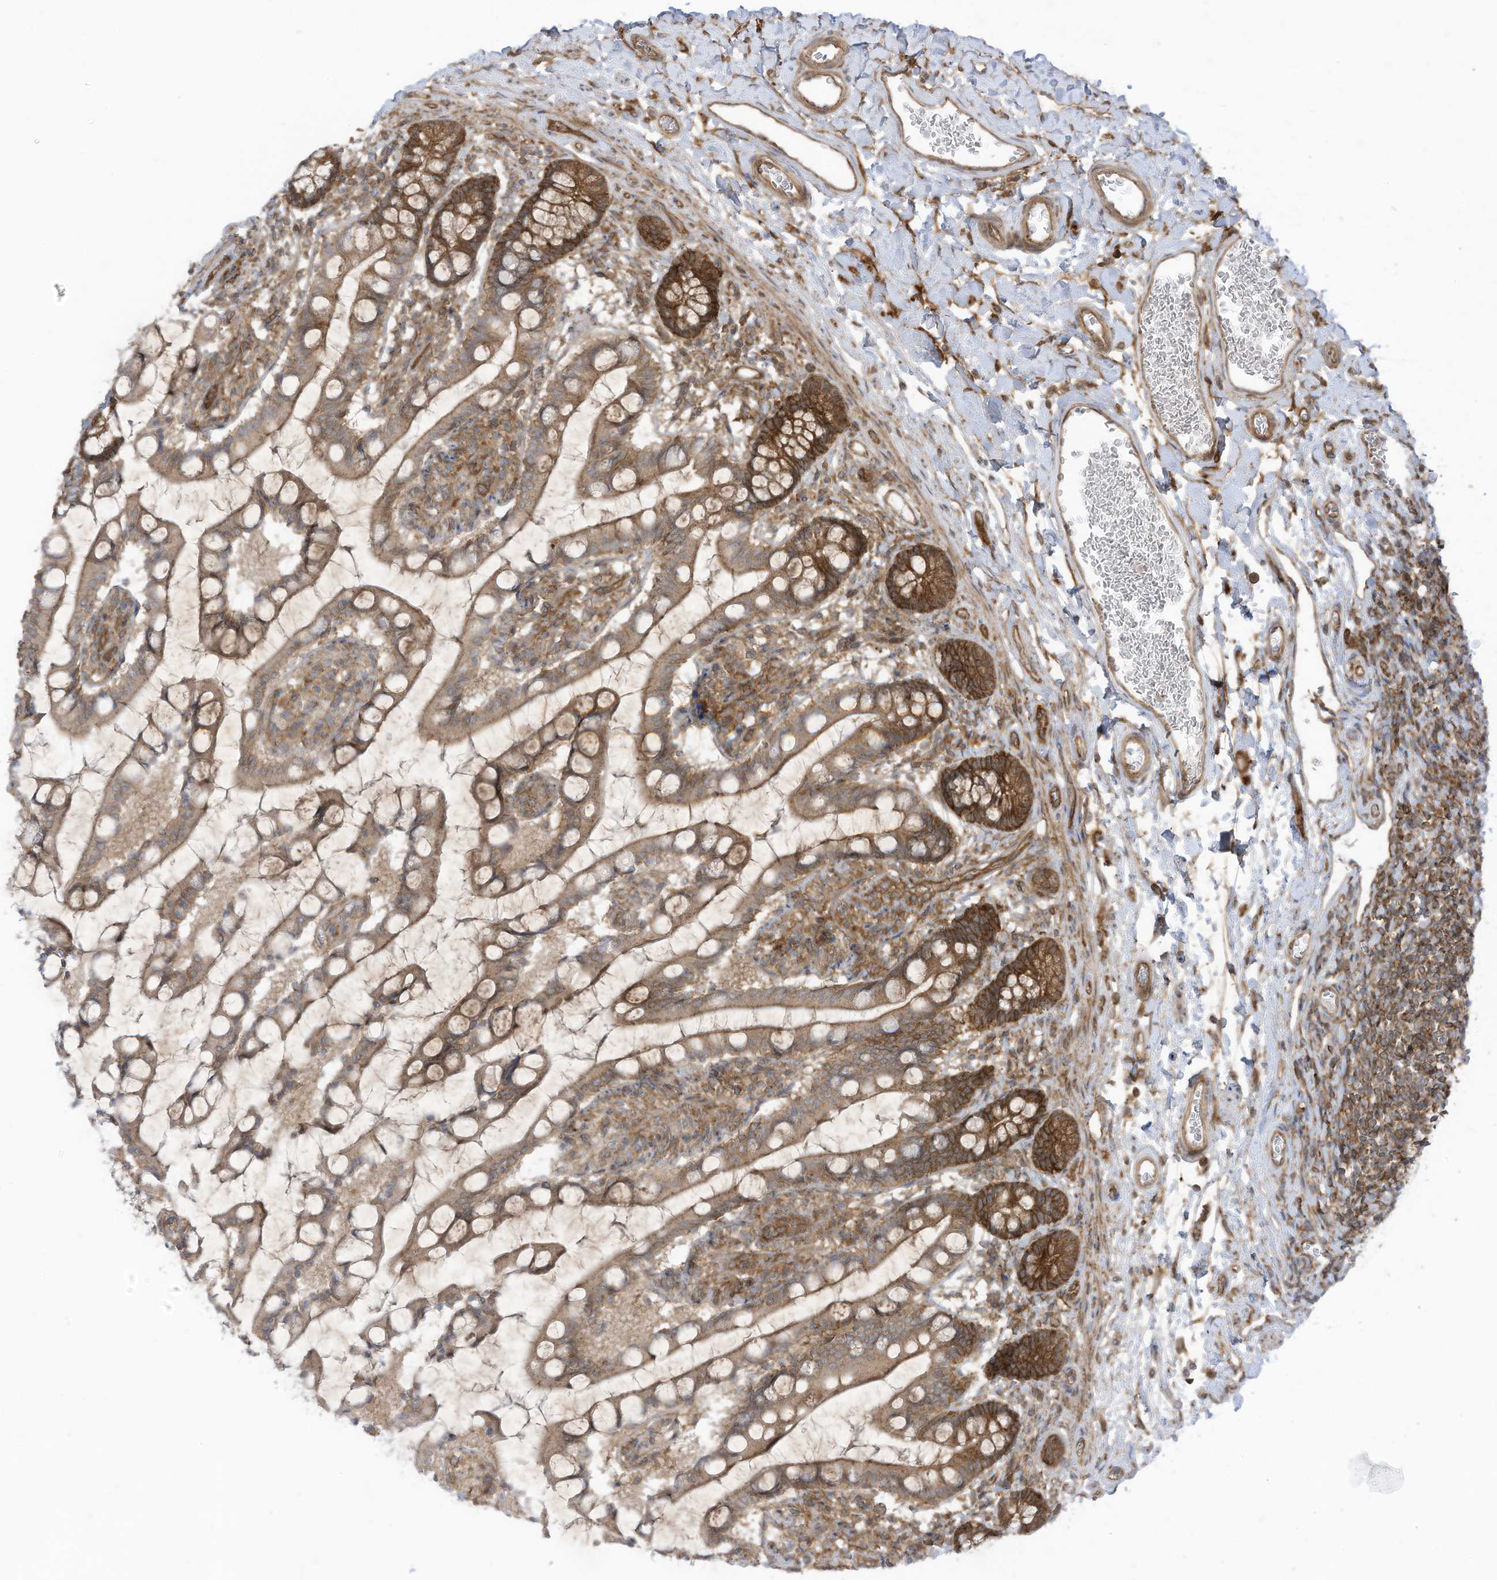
{"staining": {"intensity": "strong", "quantity": "25%-75%", "location": "cytoplasmic/membranous"}, "tissue": "small intestine", "cell_type": "Glandular cells", "image_type": "normal", "snomed": [{"axis": "morphology", "description": "Normal tissue, NOS"}, {"axis": "topography", "description": "Small intestine"}], "caption": "Approximately 25%-75% of glandular cells in benign human small intestine display strong cytoplasmic/membranous protein expression as visualized by brown immunohistochemical staining.", "gene": "REPS1", "patient": {"sex": "male", "age": 52}}